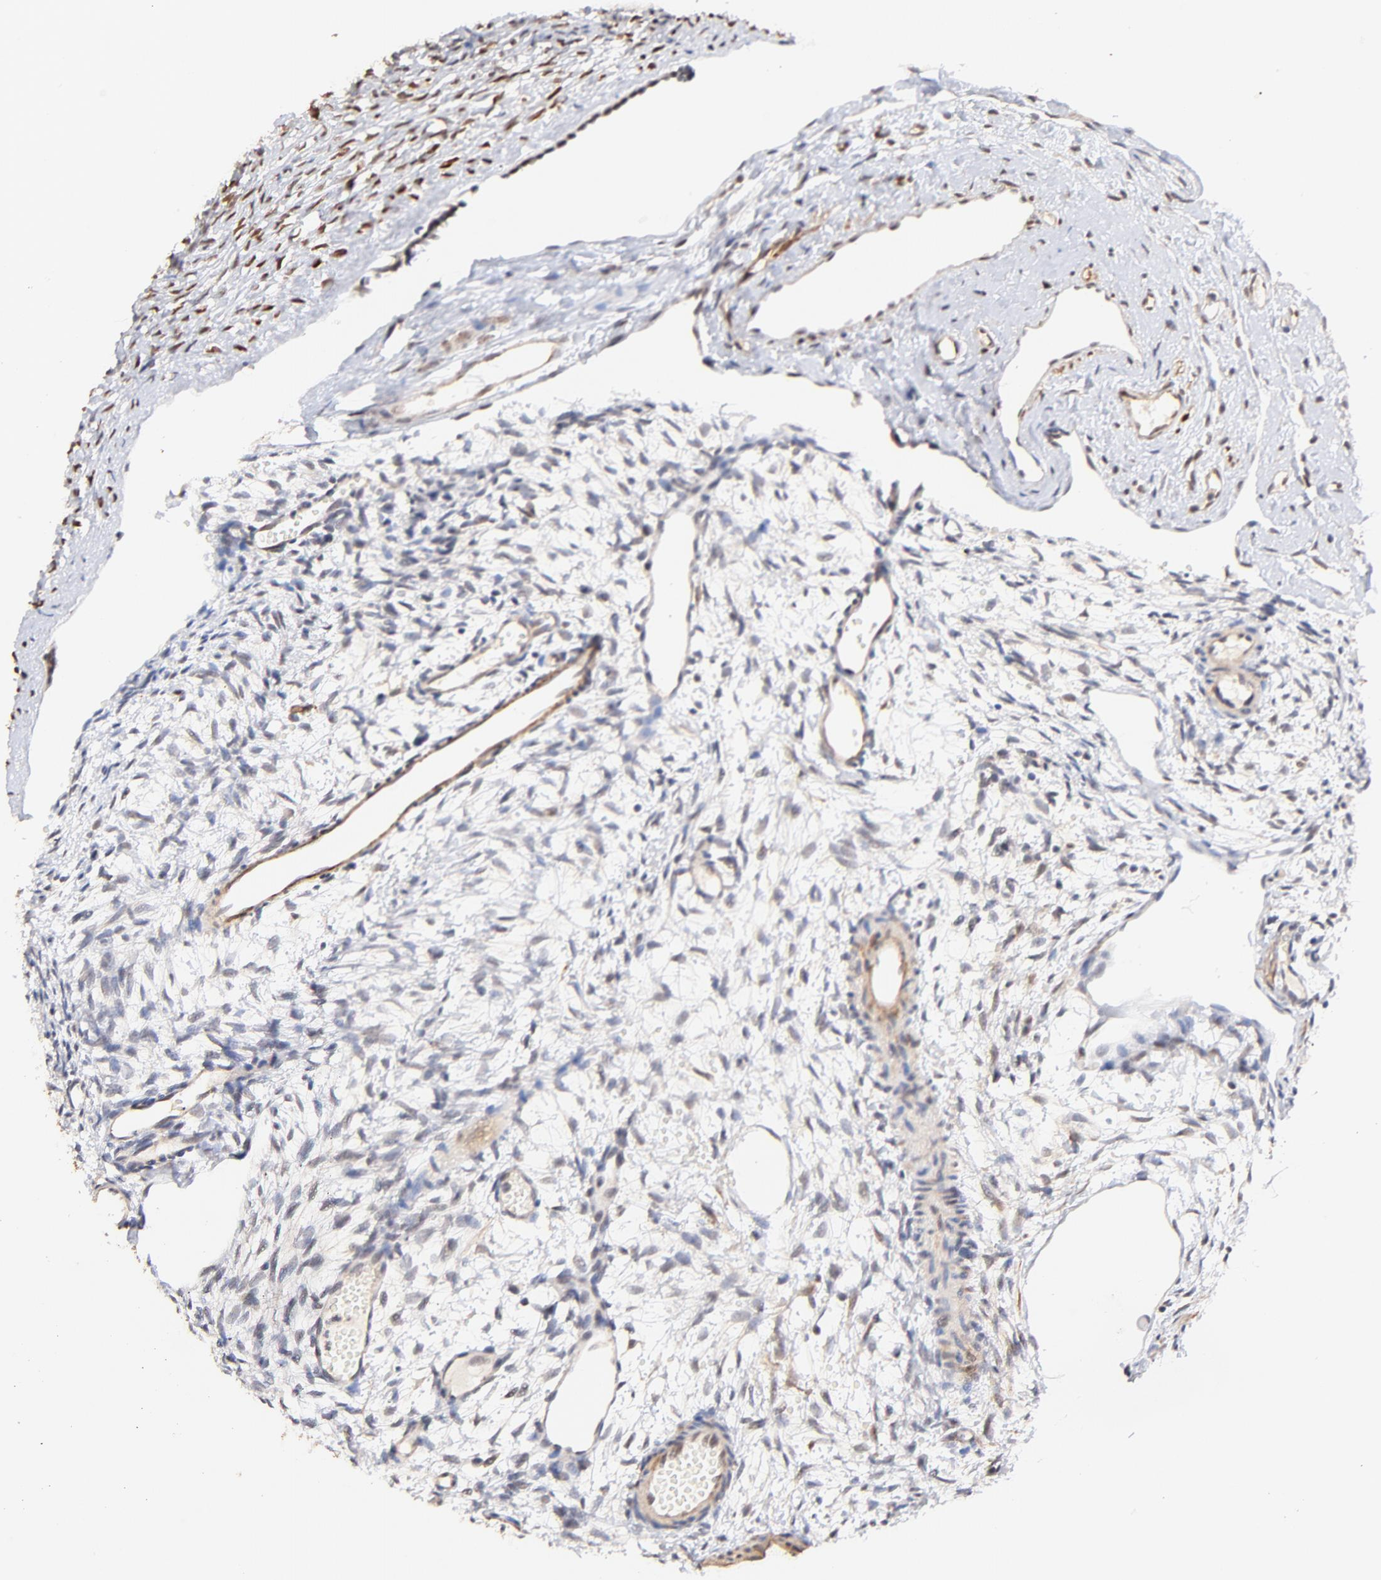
{"staining": {"intensity": "weak", "quantity": "25%-75%", "location": "cytoplasmic/membranous,nuclear"}, "tissue": "ovary", "cell_type": "Ovarian stroma cells", "image_type": "normal", "snomed": [{"axis": "morphology", "description": "Normal tissue, NOS"}, {"axis": "topography", "description": "Ovary"}], "caption": "DAB (3,3'-diaminobenzidine) immunohistochemical staining of benign ovary exhibits weak cytoplasmic/membranous,nuclear protein positivity in approximately 25%-75% of ovarian stroma cells.", "gene": "ZFP92", "patient": {"sex": "female", "age": 35}}